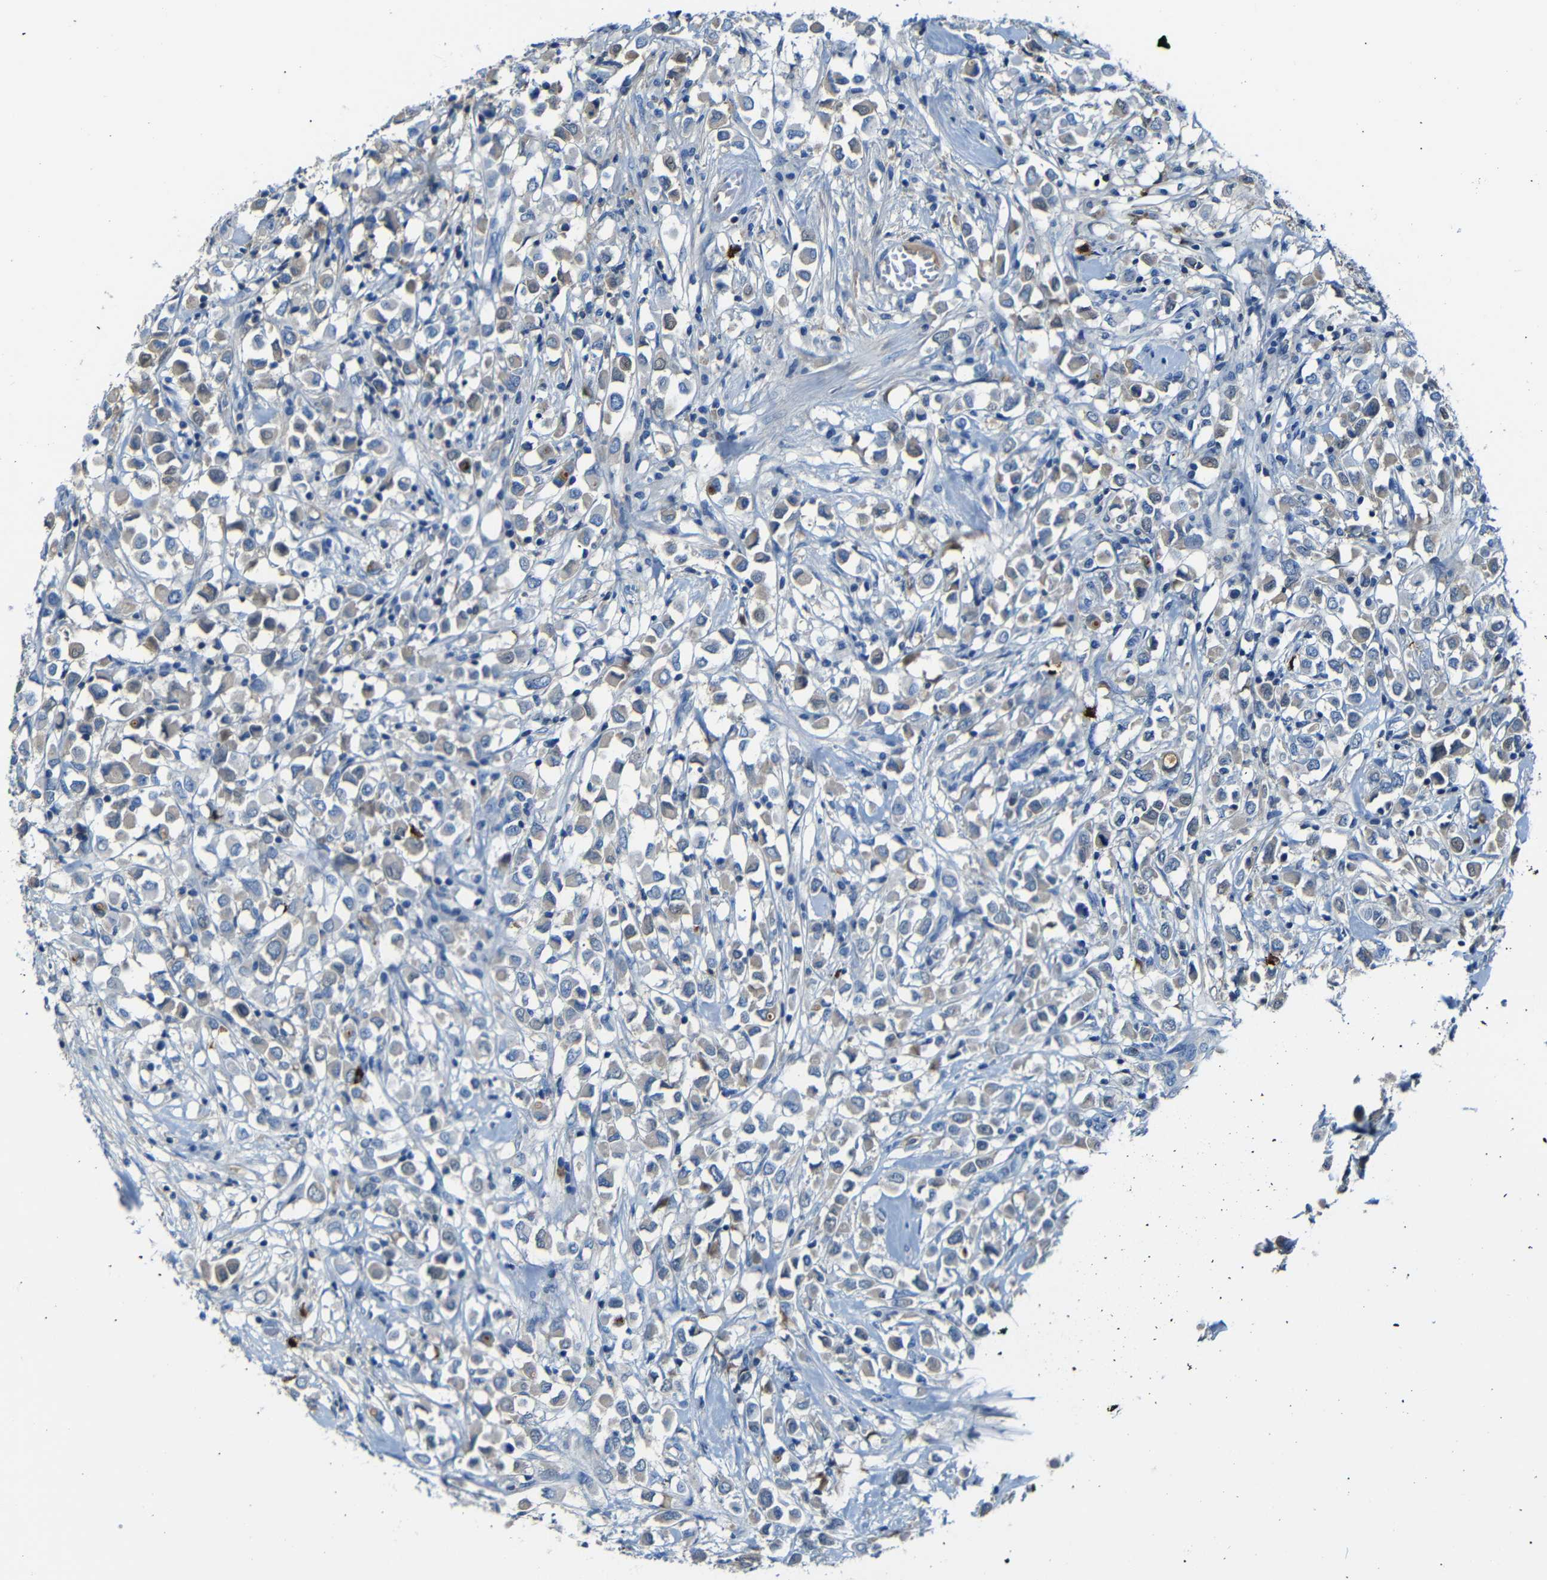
{"staining": {"intensity": "weak", "quantity": "25%-75%", "location": "cytoplasmic/membranous"}, "tissue": "breast cancer", "cell_type": "Tumor cells", "image_type": "cancer", "snomed": [{"axis": "morphology", "description": "Duct carcinoma"}, {"axis": "topography", "description": "Breast"}], "caption": "Weak cytoplasmic/membranous protein expression is identified in approximately 25%-75% of tumor cells in intraductal carcinoma (breast). Nuclei are stained in blue.", "gene": "SERPINA1", "patient": {"sex": "female", "age": 61}}